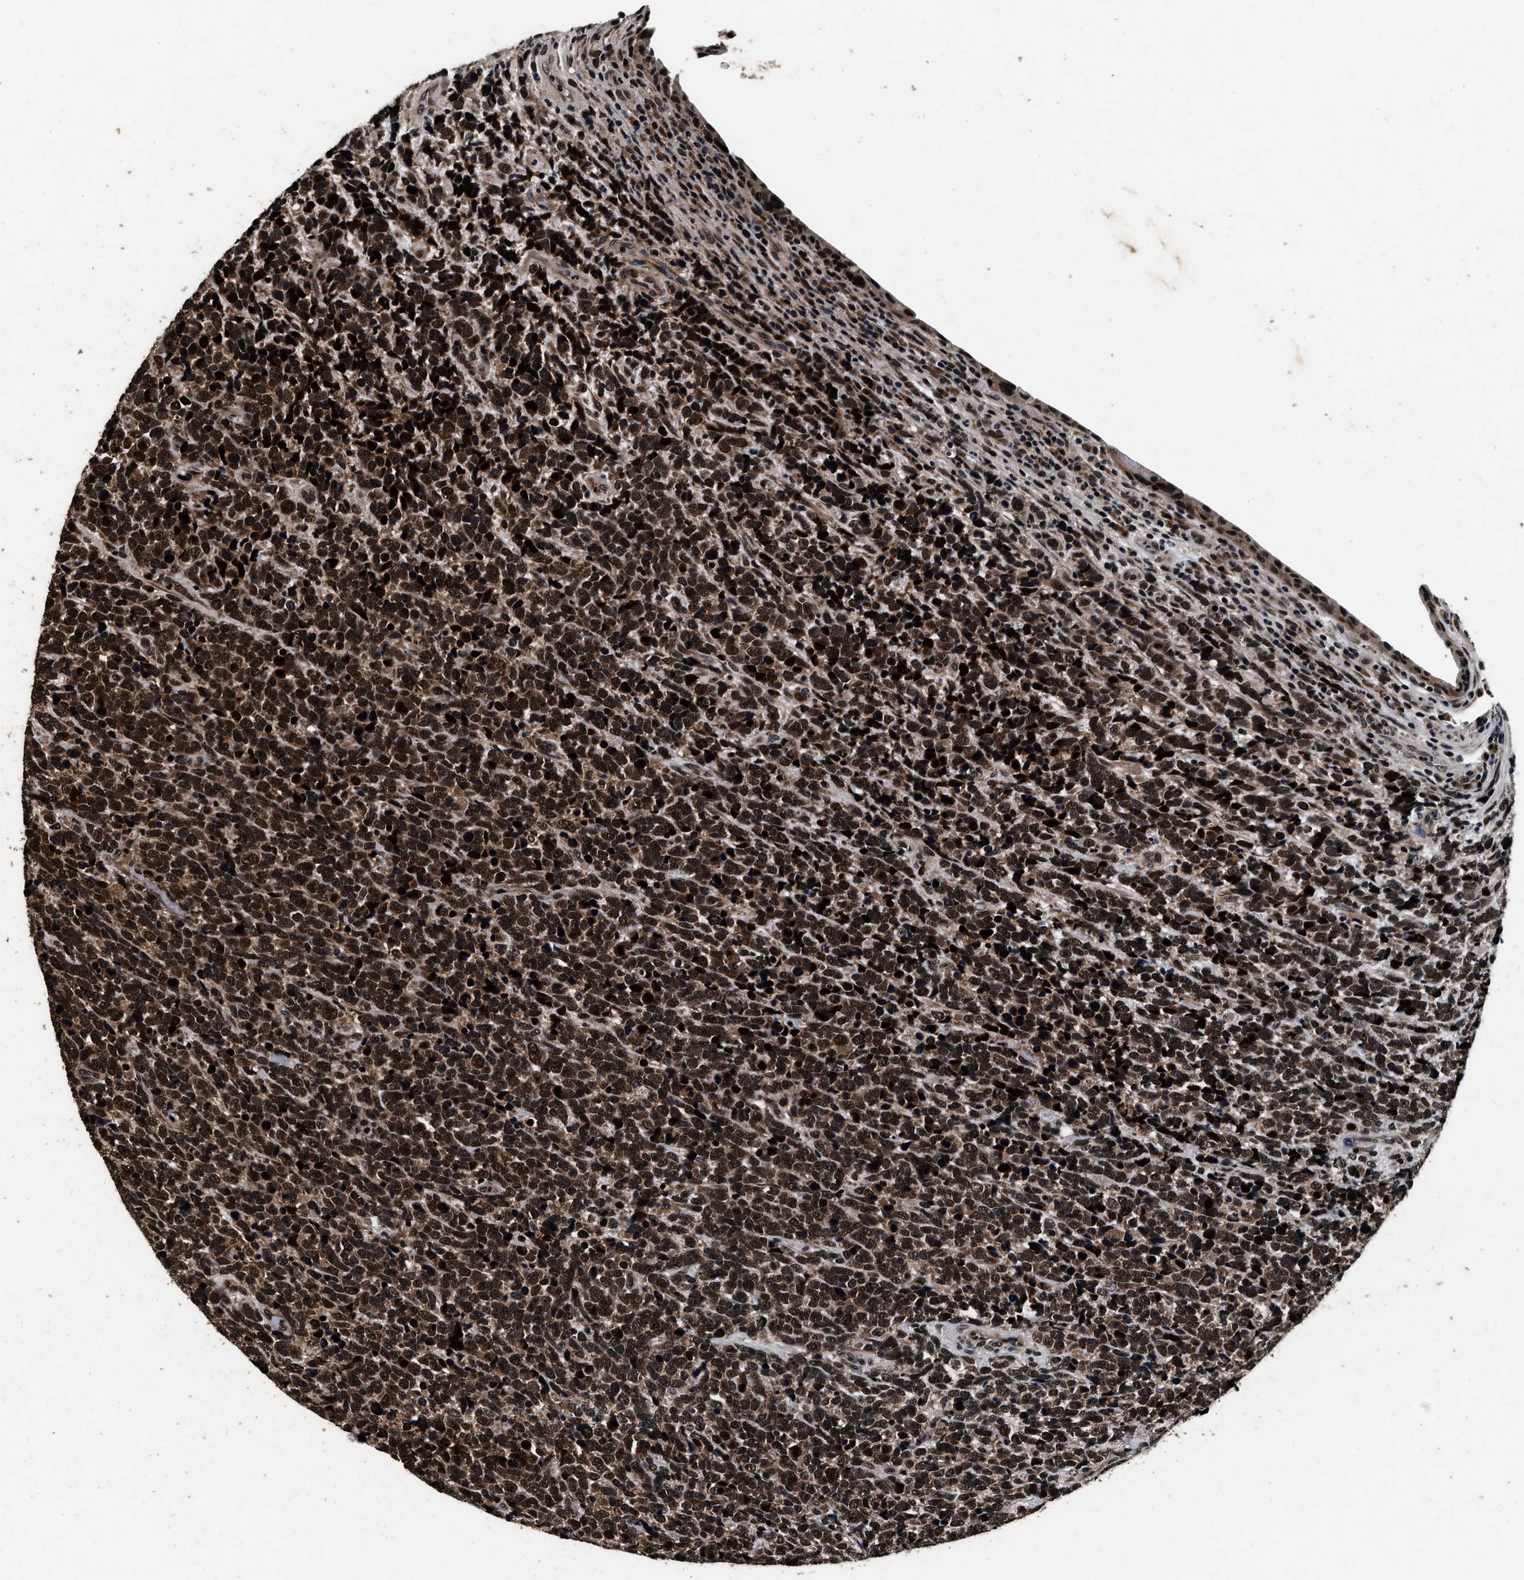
{"staining": {"intensity": "strong", "quantity": ">75%", "location": "nuclear"}, "tissue": "urothelial cancer", "cell_type": "Tumor cells", "image_type": "cancer", "snomed": [{"axis": "morphology", "description": "Urothelial carcinoma, High grade"}, {"axis": "topography", "description": "Urinary bladder"}], "caption": "Protein analysis of urothelial cancer tissue shows strong nuclear staining in about >75% of tumor cells.", "gene": "CSTF1", "patient": {"sex": "female", "age": 82}}